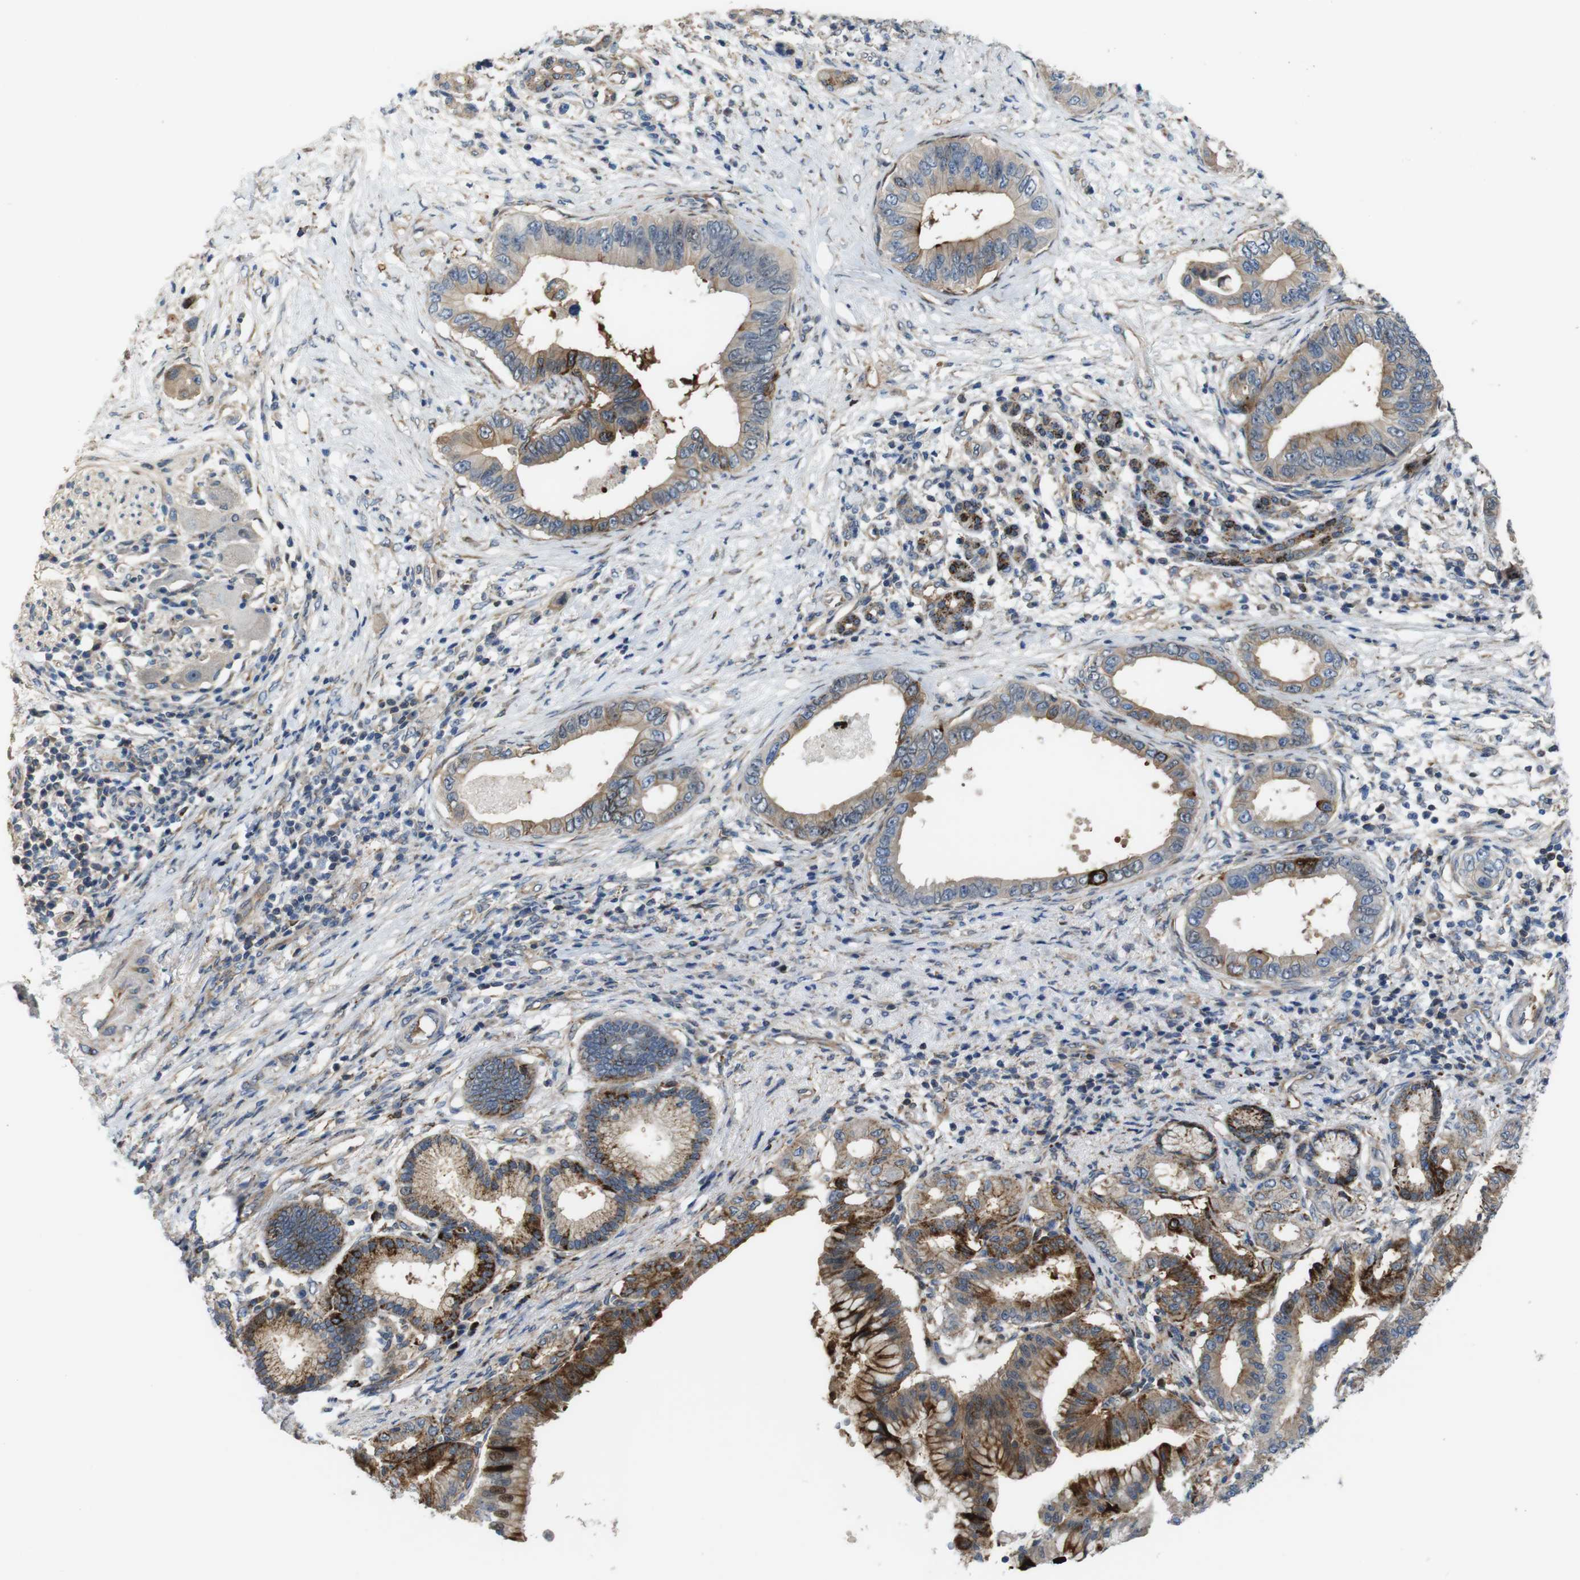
{"staining": {"intensity": "moderate", "quantity": ">75%", "location": "cytoplasmic/membranous,nuclear"}, "tissue": "pancreatic cancer", "cell_type": "Tumor cells", "image_type": "cancer", "snomed": [{"axis": "morphology", "description": "Adenocarcinoma, NOS"}, {"axis": "topography", "description": "Pancreas"}], "caption": "Immunohistochemistry histopathology image of pancreatic adenocarcinoma stained for a protein (brown), which shows medium levels of moderate cytoplasmic/membranous and nuclear positivity in approximately >75% of tumor cells.", "gene": "PCOLCE2", "patient": {"sex": "male", "age": 77}}